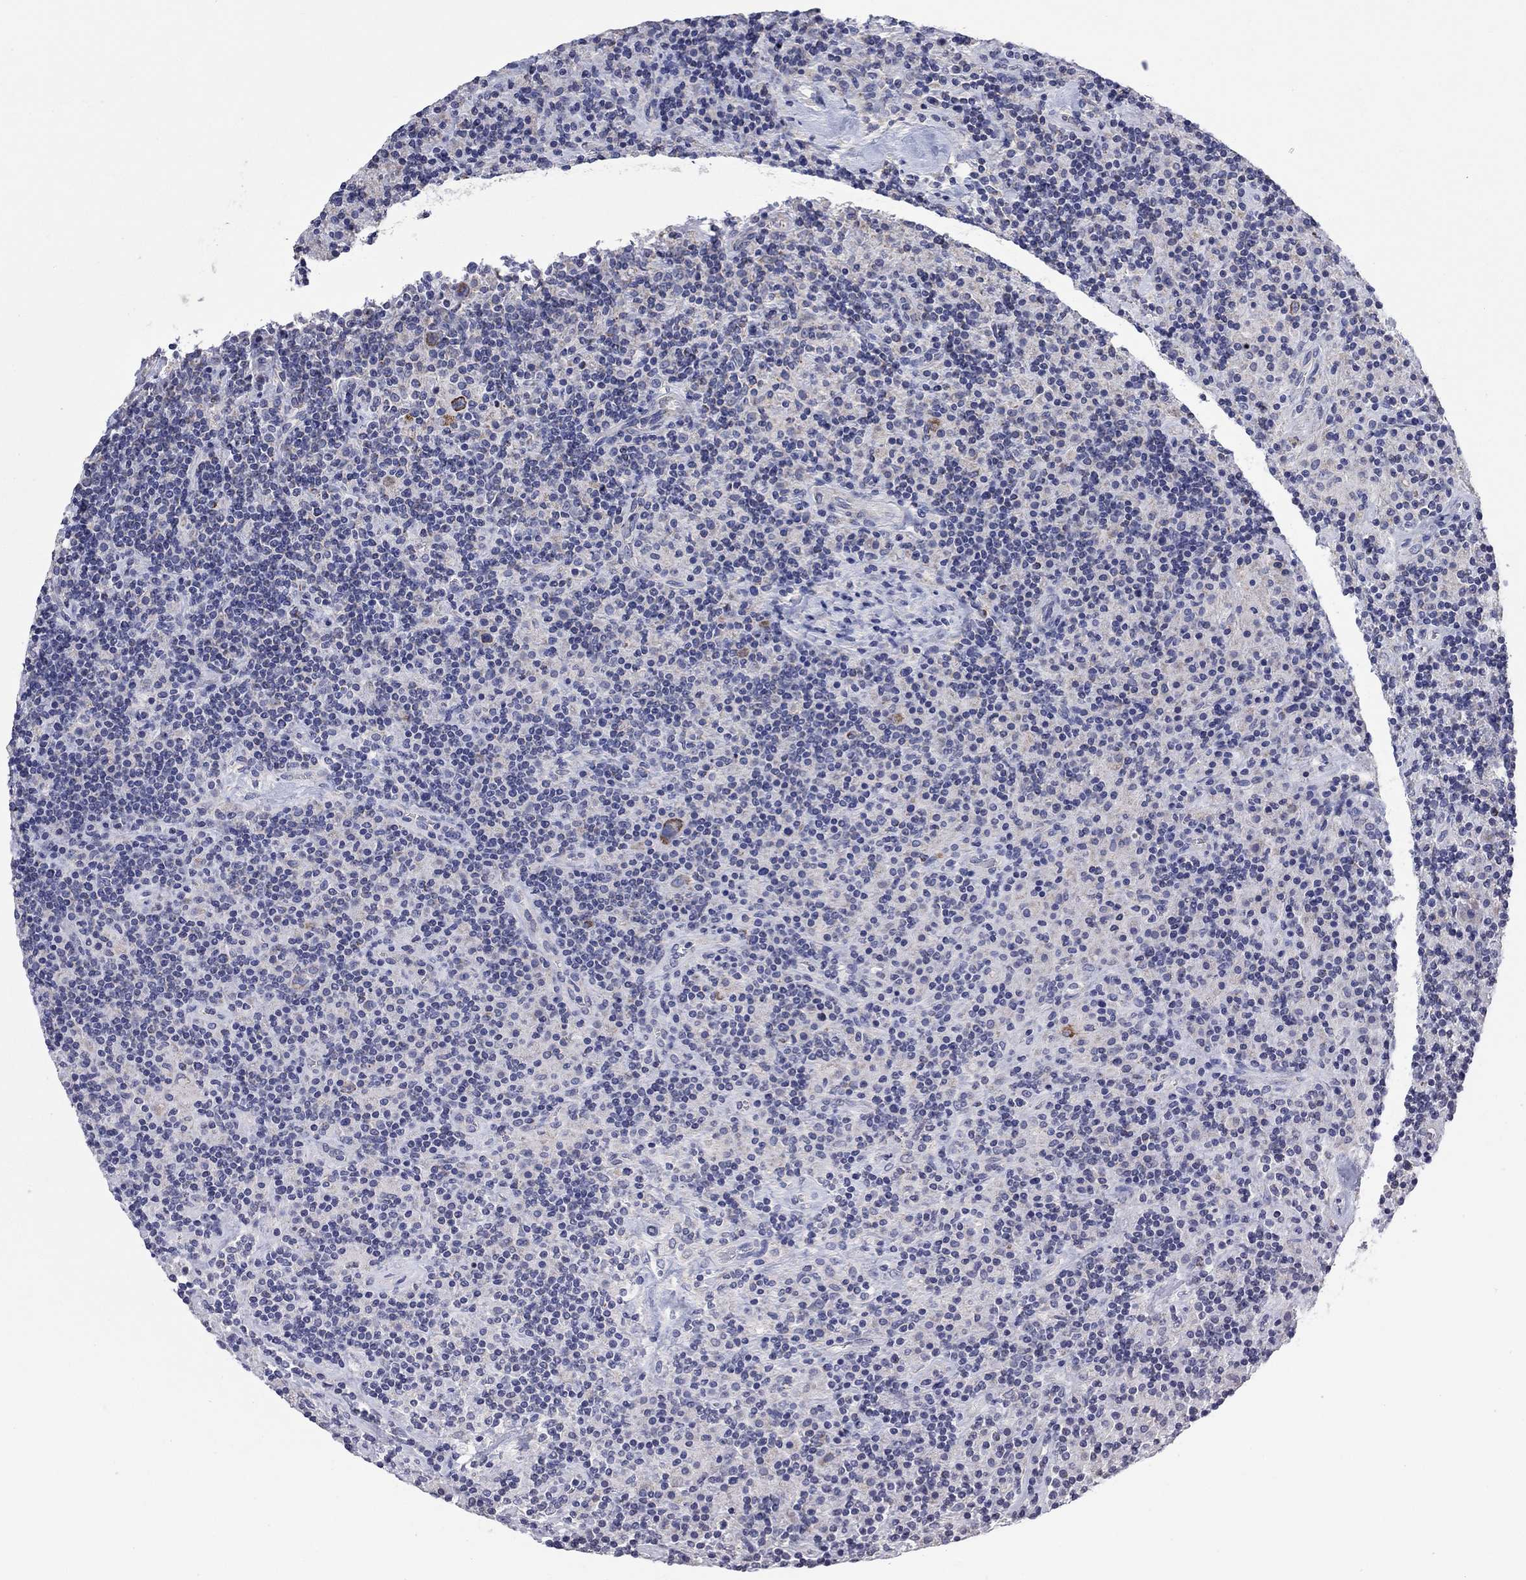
{"staining": {"intensity": "moderate", "quantity": ">75%", "location": "cytoplasmic/membranous"}, "tissue": "lymphoma", "cell_type": "Tumor cells", "image_type": "cancer", "snomed": [{"axis": "morphology", "description": "Hodgkin's disease, NOS"}, {"axis": "topography", "description": "Lymph node"}], "caption": "Protein expression analysis of Hodgkin's disease reveals moderate cytoplasmic/membranous expression in approximately >75% of tumor cells.", "gene": "CLVS1", "patient": {"sex": "male", "age": 70}}